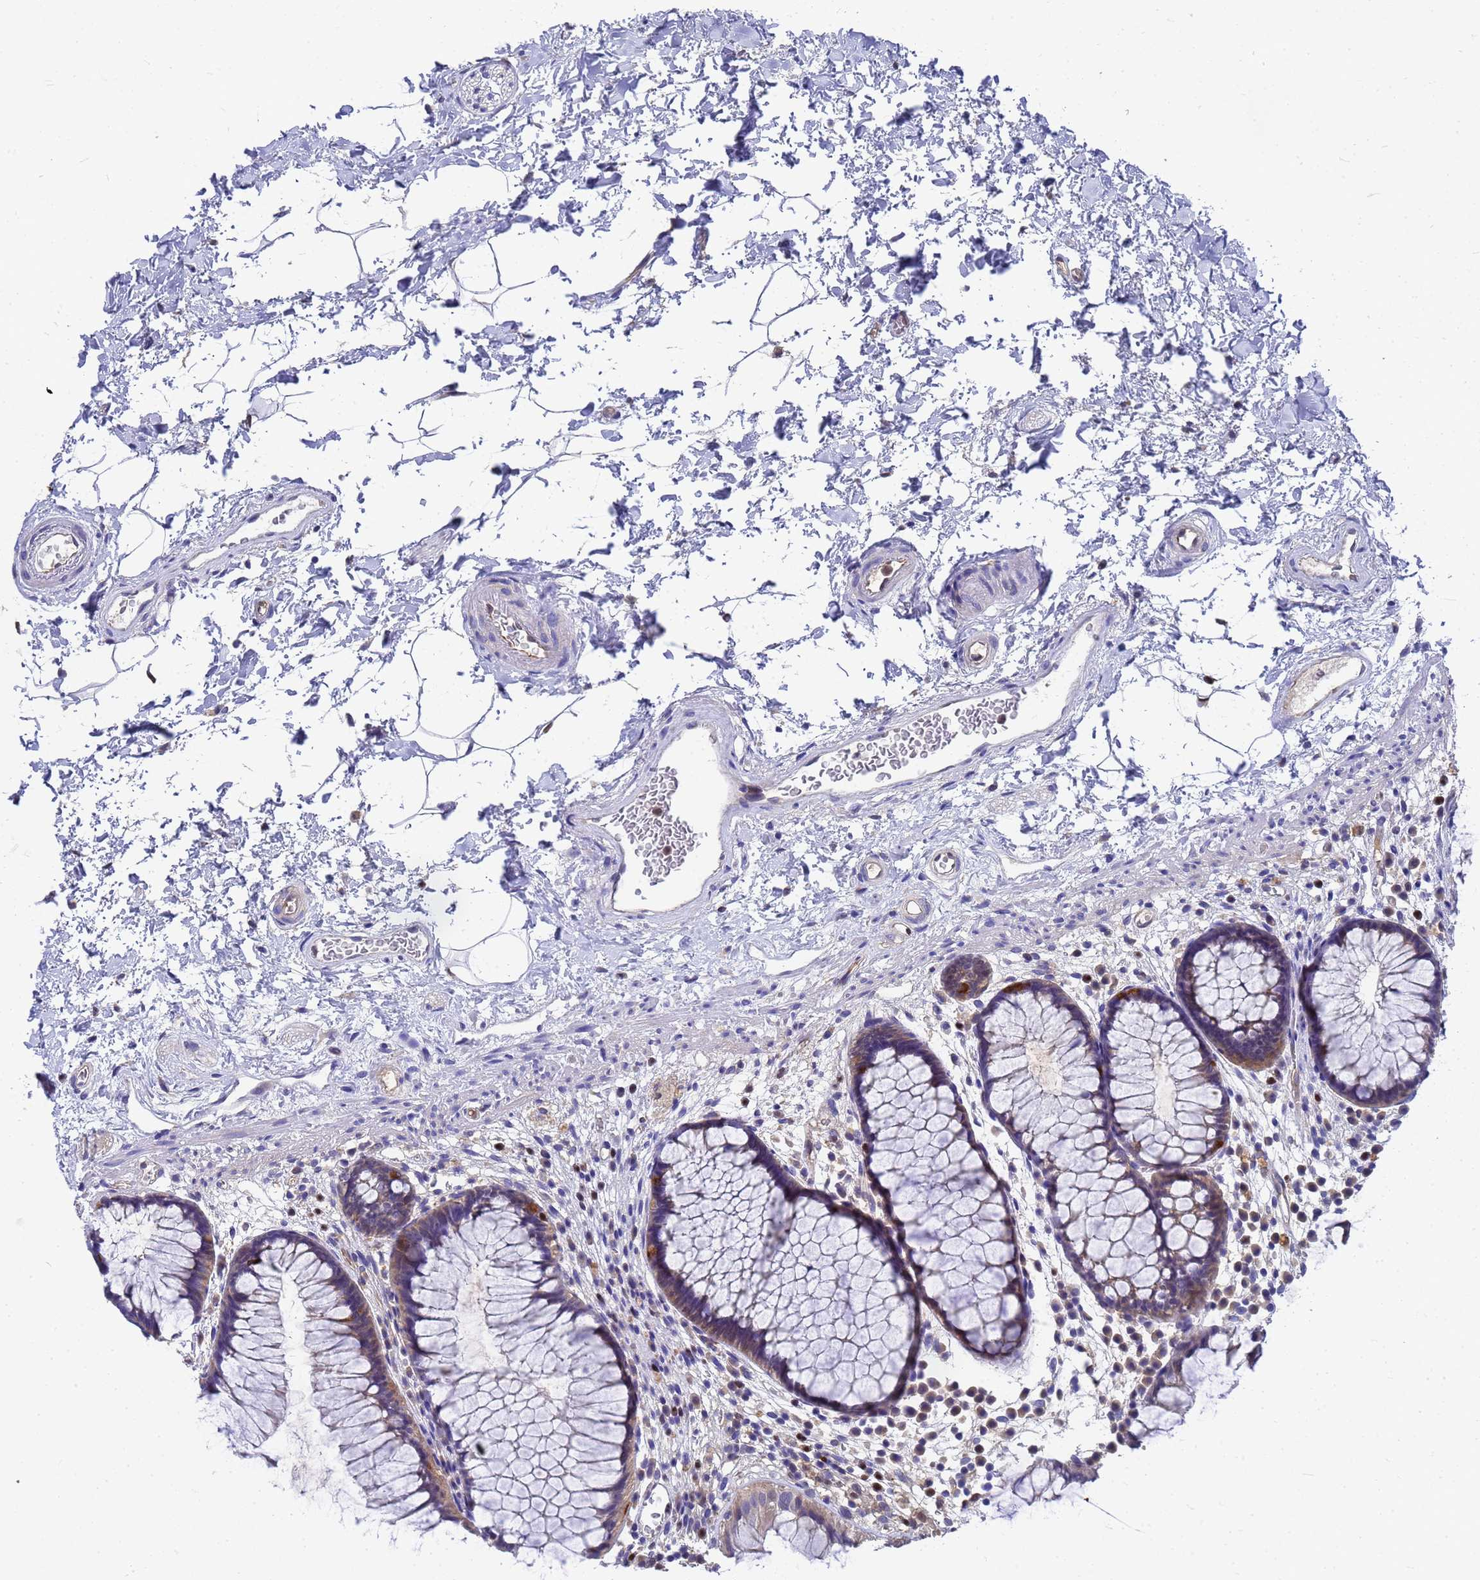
{"staining": {"intensity": "weak", "quantity": "25%-75%", "location": "cytoplasmic/membranous"}, "tissue": "rectum", "cell_type": "Glandular cells", "image_type": "normal", "snomed": [{"axis": "morphology", "description": "Normal tissue, NOS"}, {"axis": "topography", "description": "Rectum"}], "caption": "Glandular cells display low levels of weak cytoplasmic/membranous staining in approximately 25%-75% of cells in benign human rectum.", "gene": "SLC35E2B", "patient": {"sex": "male", "age": 51}}